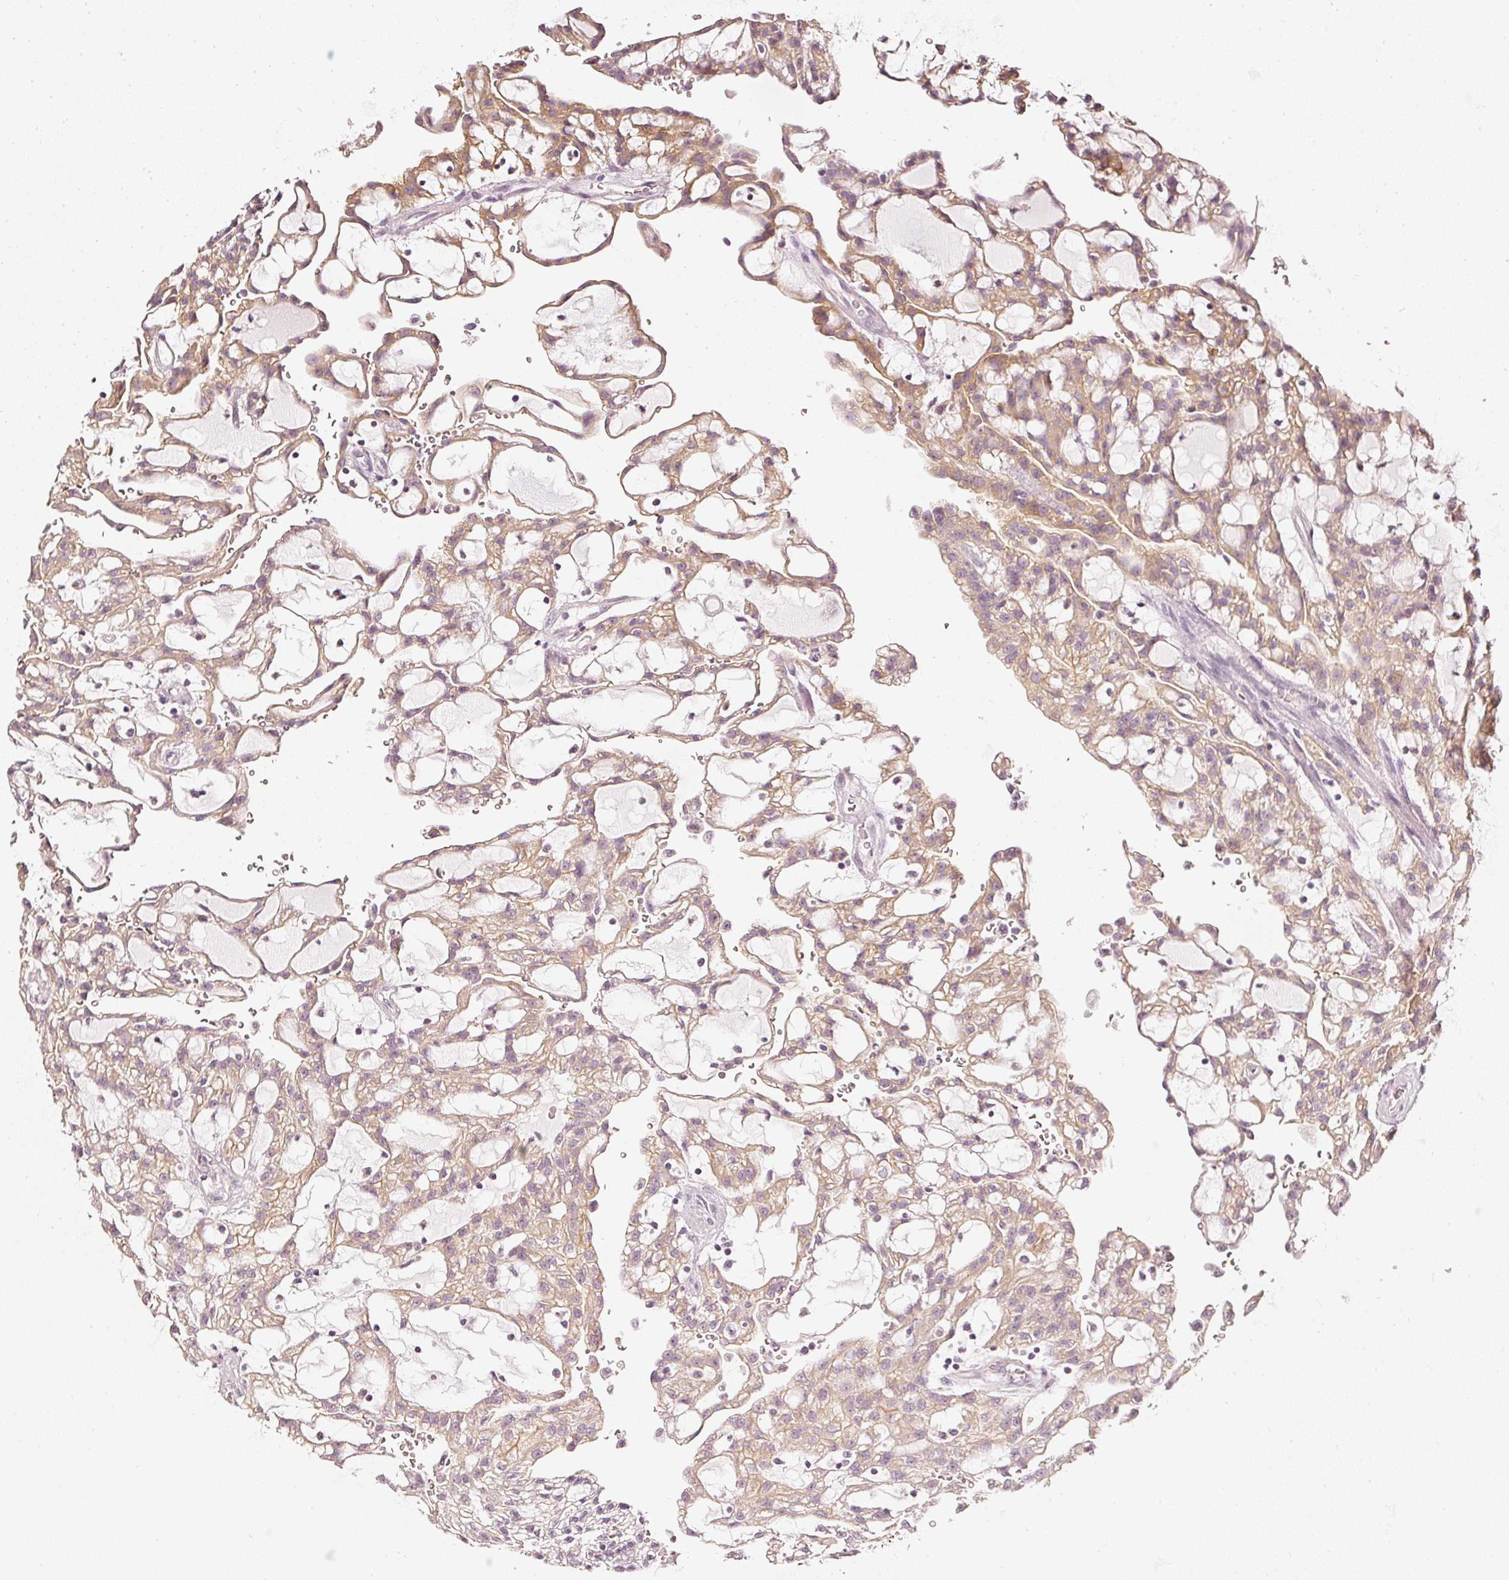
{"staining": {"intensity": "moderate", "quantity": "25%-75%", "location": "cytoplasmic/membranous"}, "tissue": "renal cancer", "cell_type": "Tumor cells", "image_type": "cancer", "snomed": [{"axis": "morphology", "description": "Adenocarcinoma, NOS"}, {"axis": "topography", "description": "Kidney"}], "caption": "This micrograph shows immunohistochemistry staining of human renal cancer (adenocarcinoma), with medium moderate cytoplasmic/membranous positivity in about 25%-75% of tumor cells.", "gene": "CNP", "patient": {"sex": "male", "age": 63}}